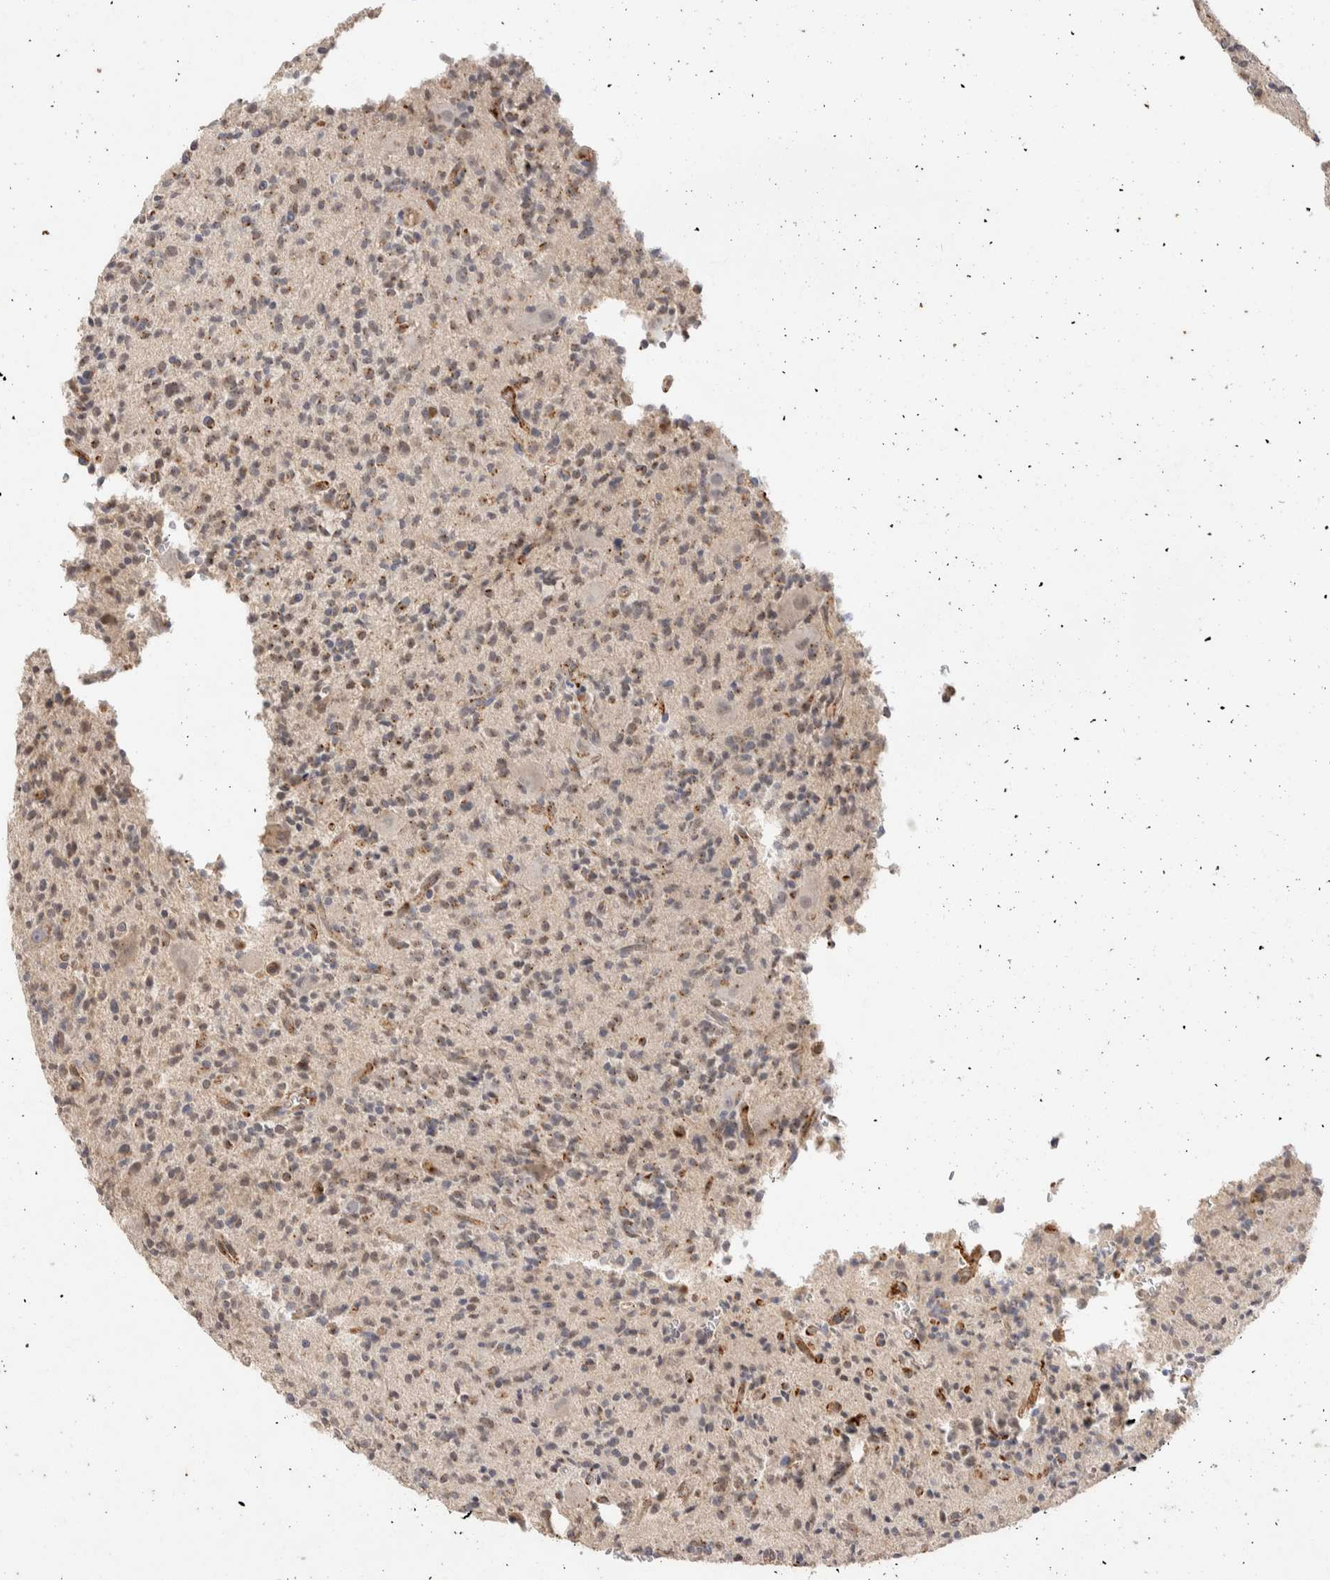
{"staining": {"intensity": "weak", "quantity": "<25%", "location": "cytoplasmic/membranous"}, "tissue": "glioma", "cell_type": "Tumor cells", "image_type": "cancer", "snomed": [{"axis": "morphology", "description": "Glioma, malignant, High grade"}, {"axis": "topography", "description": "Brain"}], "caption": "Malignant glioma (high-grade) was stained to show a protein in brown. There is no significant staining in tumor cells.", "gene": "NSMAF", "patient": {"sex": "male", "age": 34}}